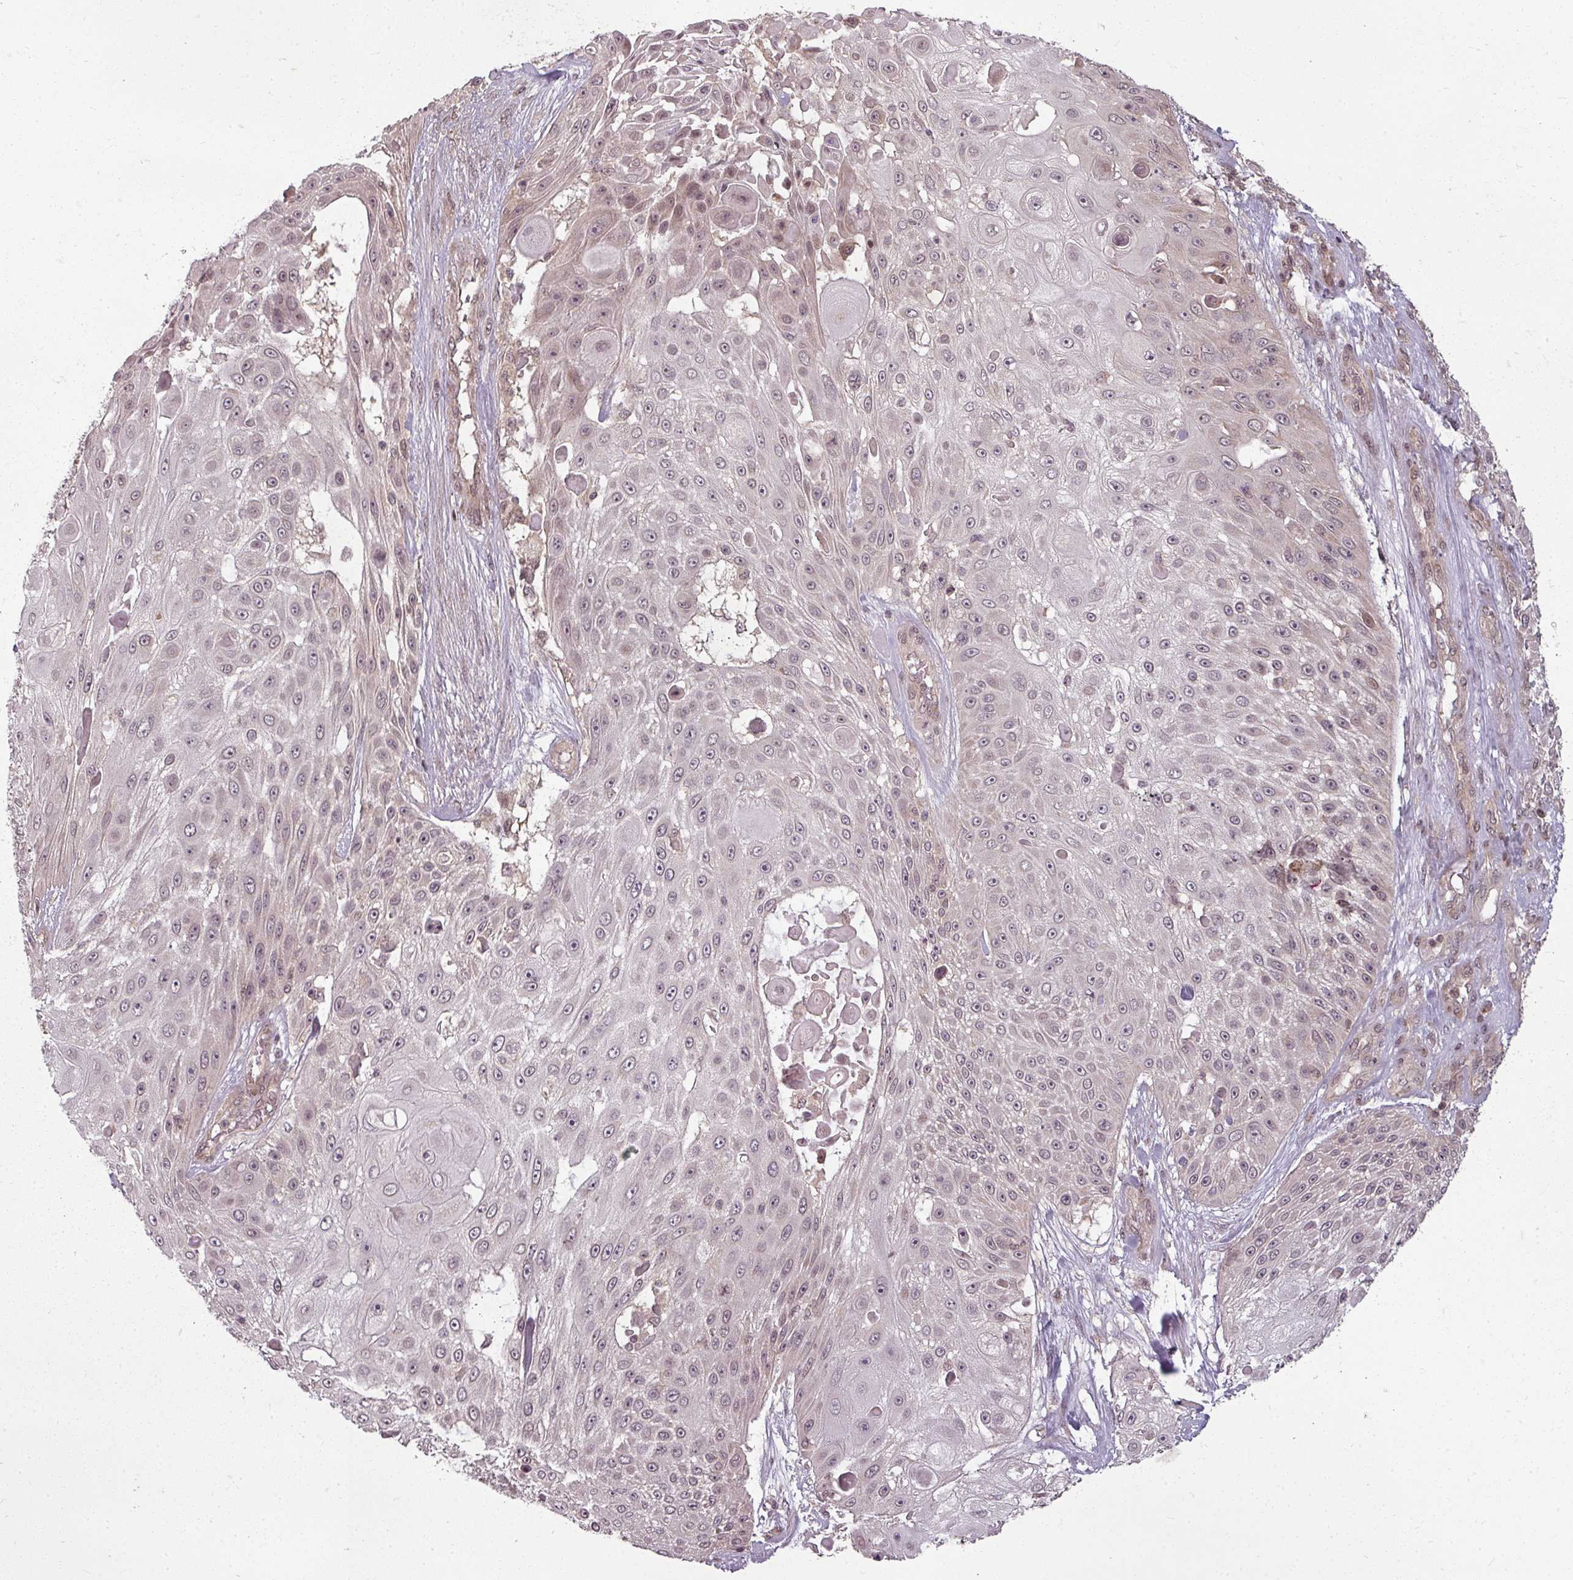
{"staining": {"intensity": "moderate", "quantity": "<25%", "location": "cytoplasmic/membranous,nuclear"}, "tissue": "skin cancer", "cell_type": "Tumor cells", "image_type": "cancer", "snomed": [{"axis": "morphology", "description": "Squamous cell carcinoma, NOS"}, {"axis": "topography", "description": "Skin"}], "caption": "Immunohistochemical staining of human skin cancer displays low levels of moderate cytoplasmic/membranous and nuclear staining in approximately <25% of tumor cells. Nuclei are stained in blue.", "gene": "CLIC1", "patient": {"sex": "female", "age": 86}}